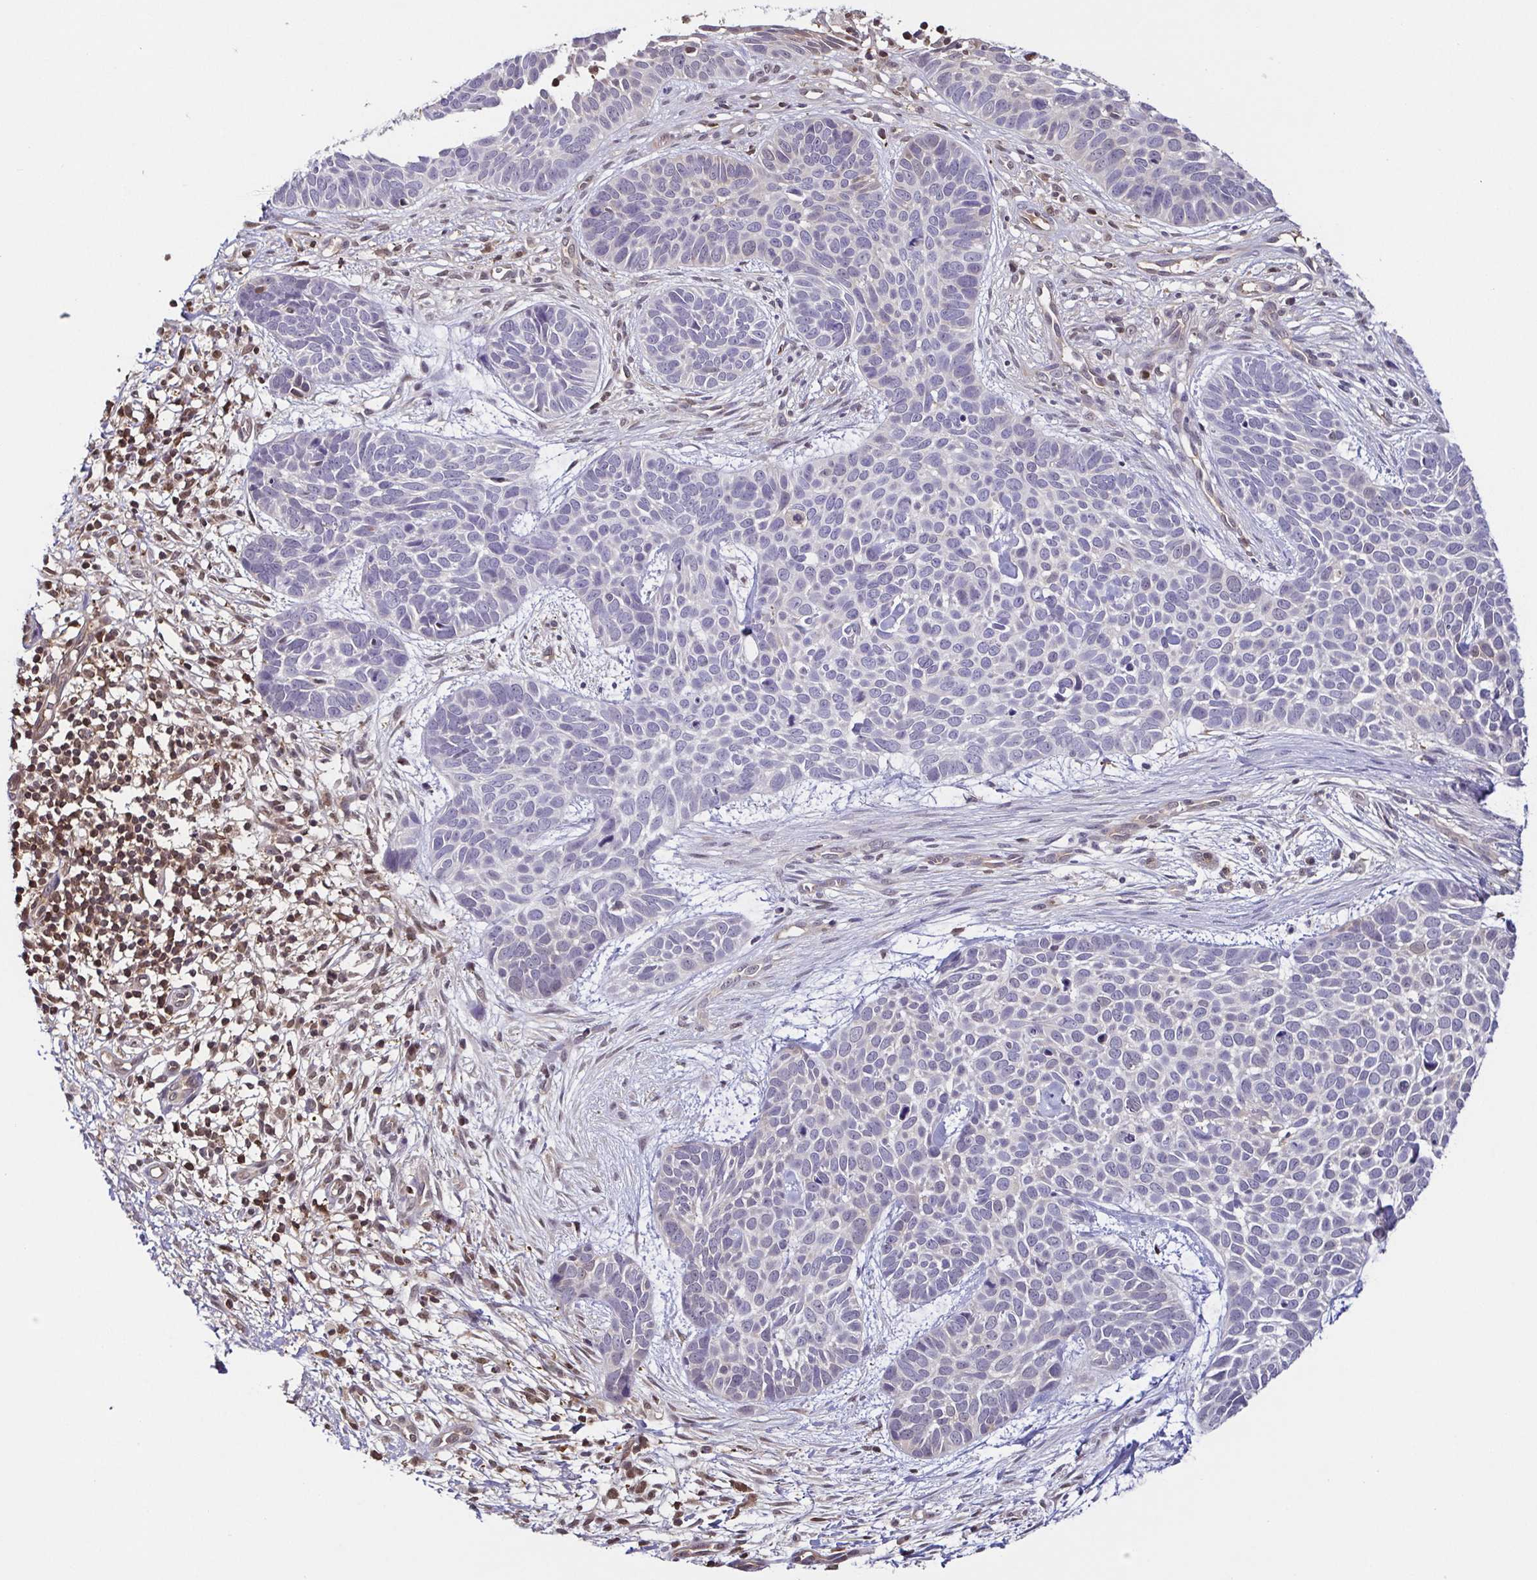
{"staining": {"intensity": "negative", "quantity": "none", "location": "none"}, "tissue": "skin cancer", "cell_type": "Tumor cells", "image_type": "cancer", "snomed": [{"axis": "morphology", "description": "Basal cell carcinoma"}, {"axis": "topography", "description": "Skin"}], "caption": "Tumor cells are negative for protein expression in human skin cancer. (DAB immunohistochemistry (IHC) with hematoxylin counter stain).", "gene": "PSMB9", "patient": {"sex": "male", "age": 69}}